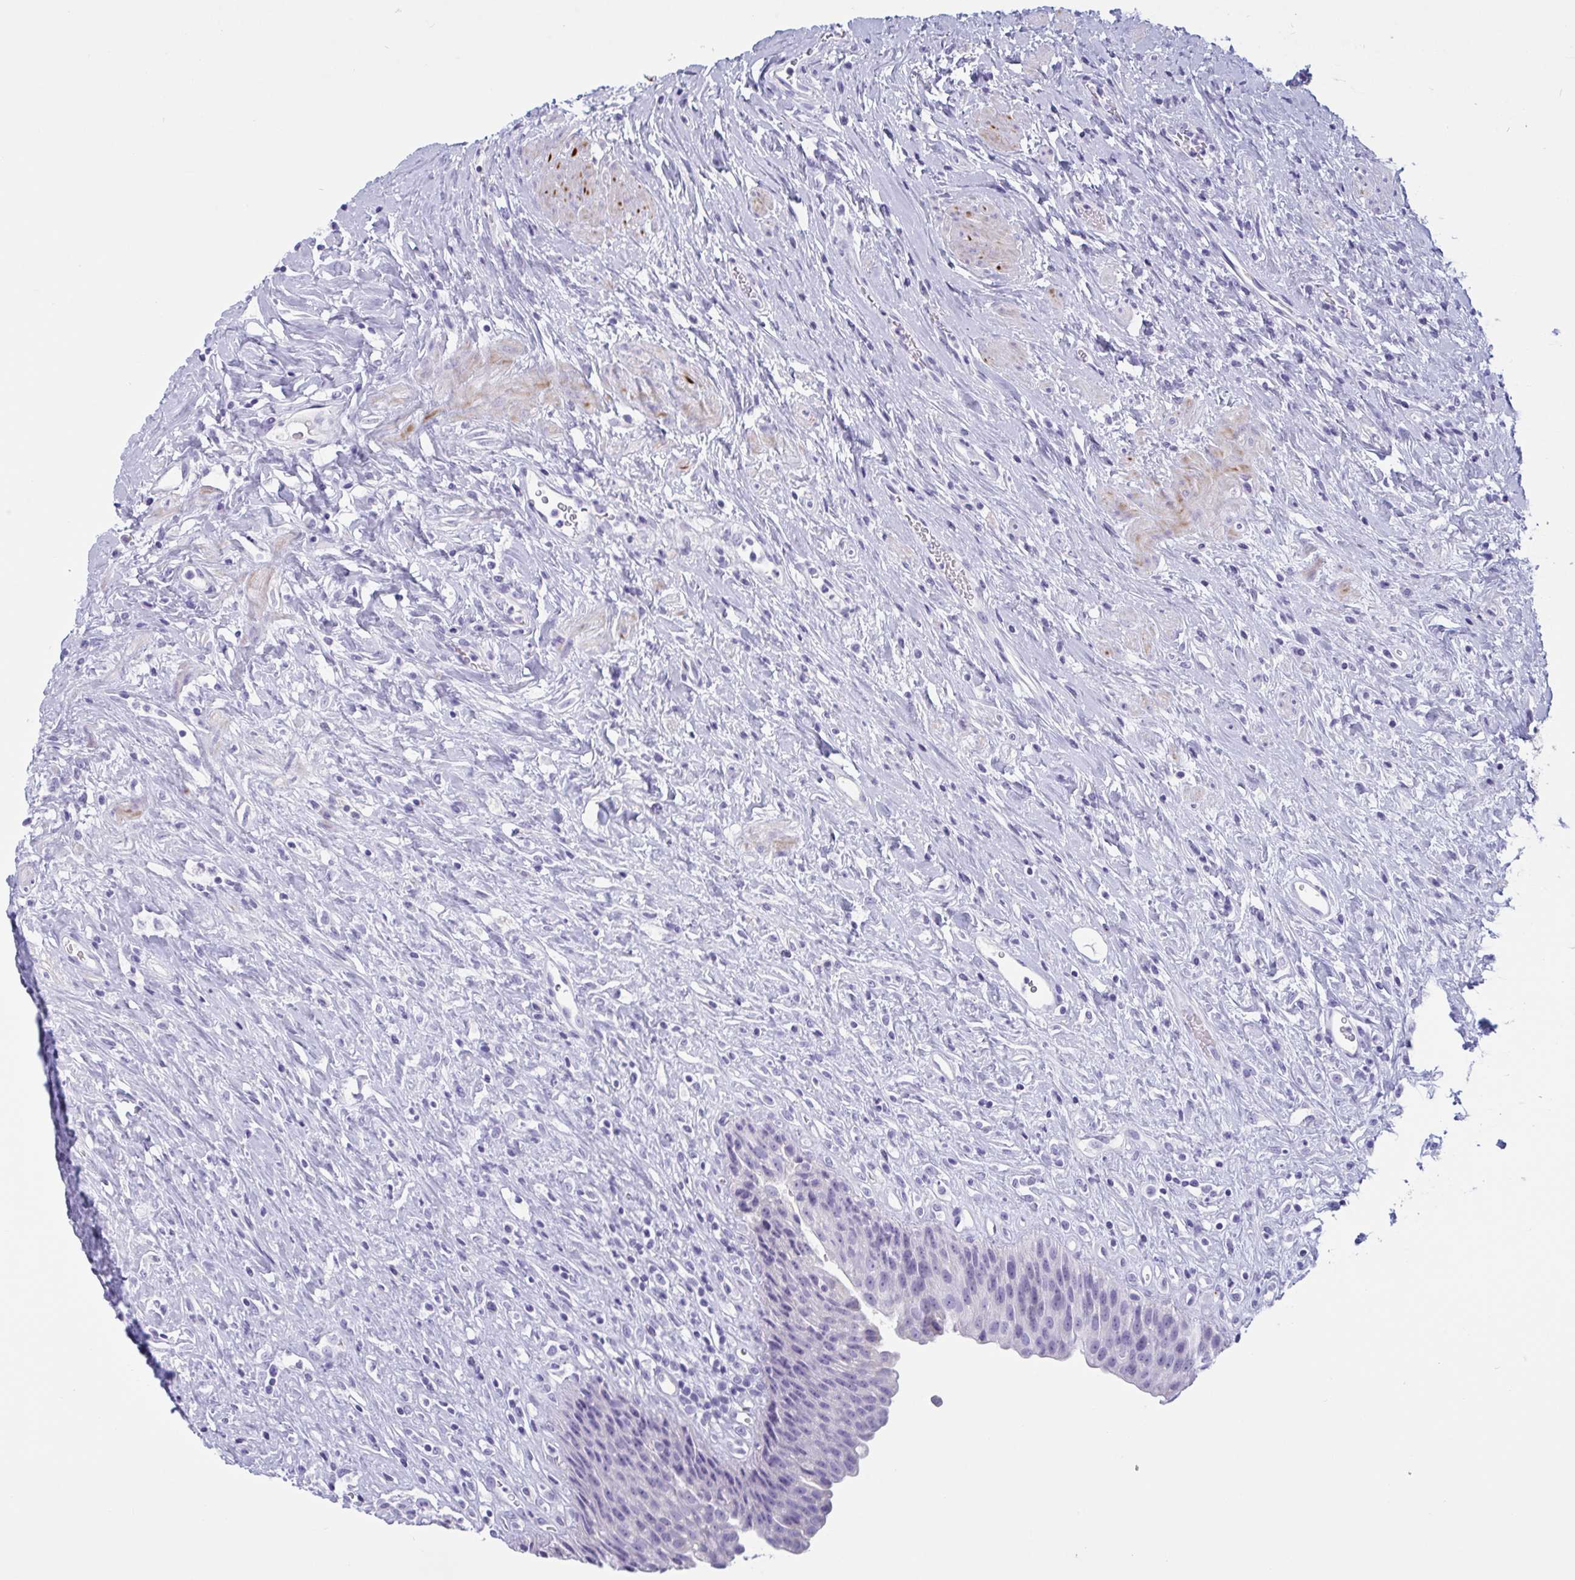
{"staining": {"intensity": "negative", "quantity": "none", "location": "none"}, "tissue": "urinary bladder", "cell_type": "Urothelial cells", "image_type": "normal", "snomed": [{"axis": "morphology", "description": "Normal tissue, NOS"}, {"axis": "topography", "description": "Urinary bladder"}], "caption": "Image shows no significant protein positivity in urothelial cells of normal urinary bladder.", "gene": "OXLD1", "patient": {"sex": "female", "age": 56}}